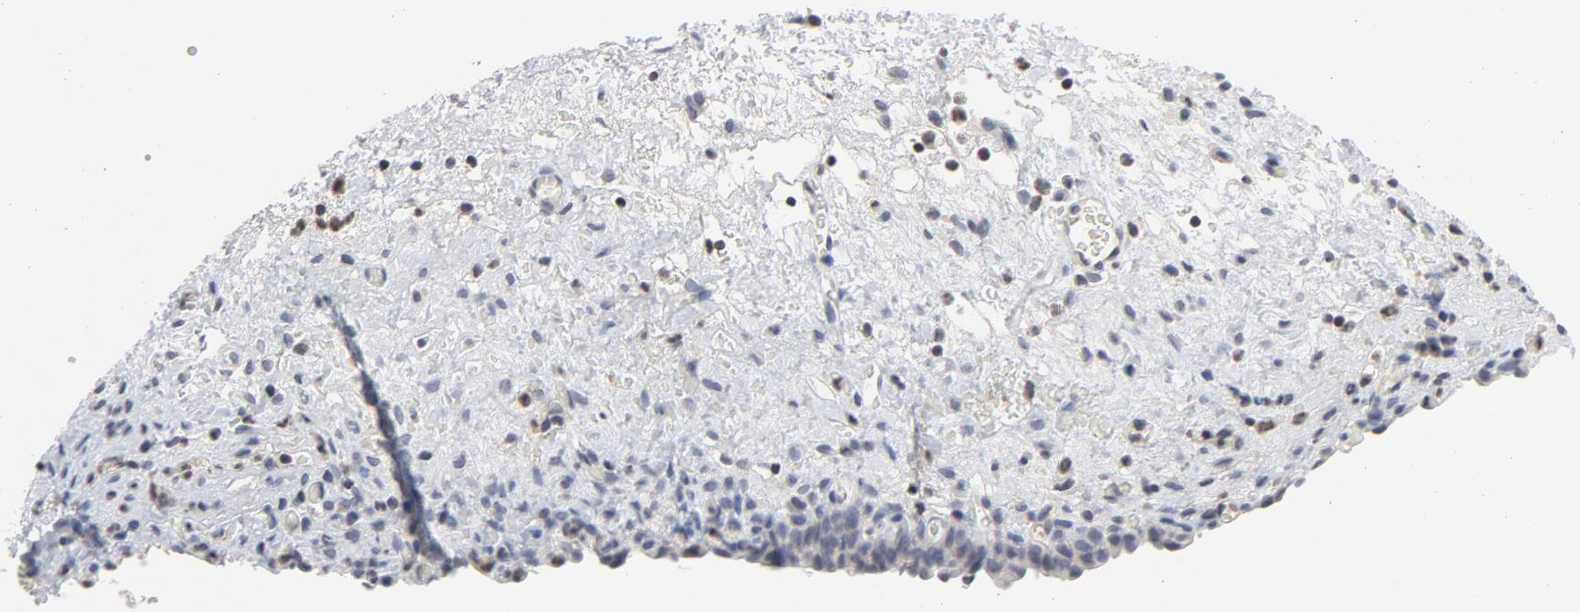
{"staining": {"intensity": "negative", "quantity": "none", "location": "none"}, "tissue": "urinary bladder", "cell_type": "Urothelial cells", "image_type": "normal", "snomed": [{"axis": "morphology", "description": "Normal tissue, NOS"}, {"axis": "morphology", "description": "Dysplasia, NOS"}, {"axis": "topography", "description": "Urinary bladder"}], "caption": "This histopathology image is of unremarkable urinary bladder stained with IHC to label a protein in brown with the nuclei are counter-stained blue. There is no staining in urothelial cells. (DAB immunohistochemistry (IHC) visualized using brightfield microscopy, high magnification).", "gene": "TCL1A", "patient": {"sex": "male", "age": 35}}